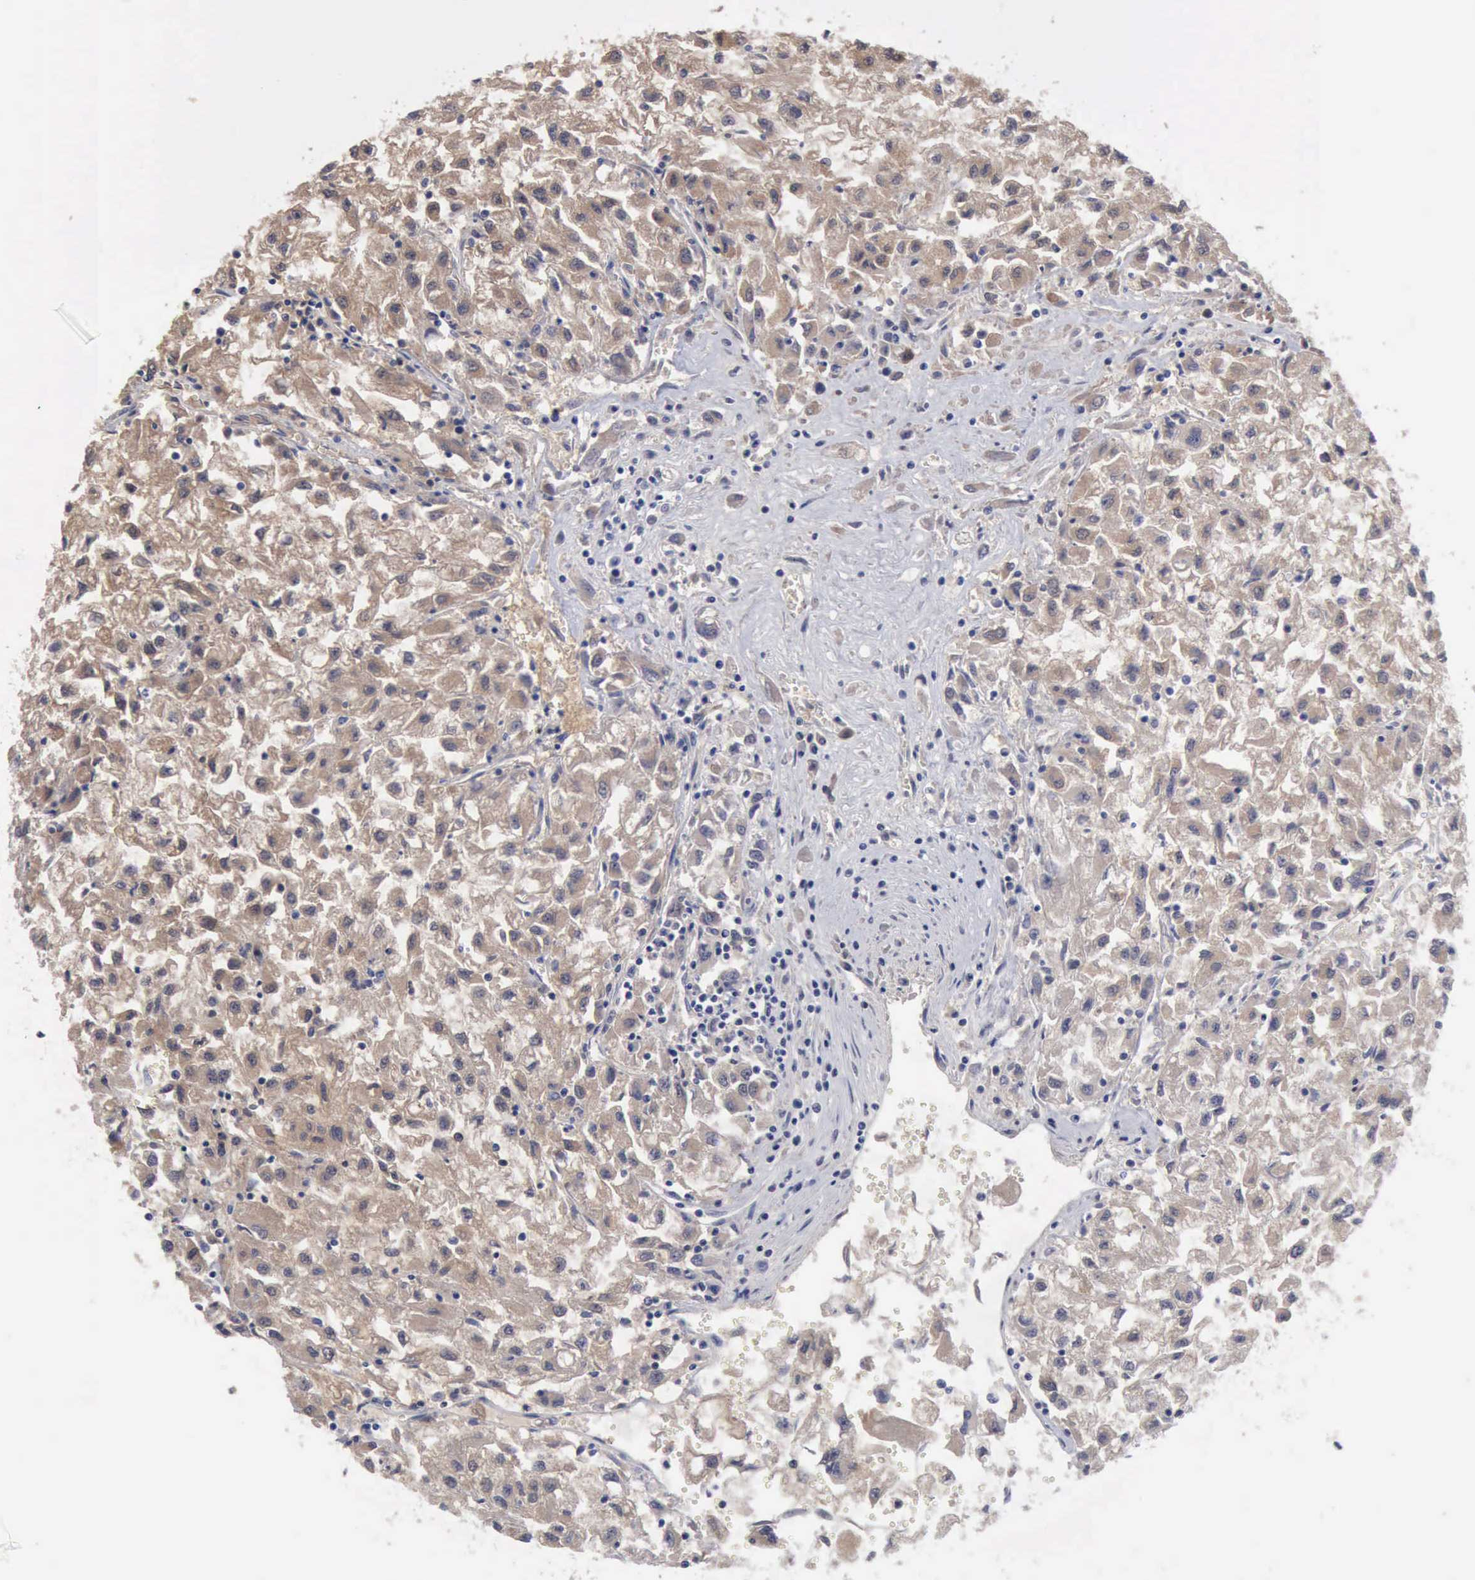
{"staining": {"intensity": "weak", "quantity": ">75%", "location": "cytoplasmic/membranous"}, "tissue": "renal cancer", "cell_type": "Tumor cells", "image_type": "cancer", "snomed": [{"axis": "morphology", "description": "Adenocarcinoma, NOS"}, {"axis": "topography", "description": "Kidney"}], "caption": "Adenocarcinoma (renal) stained with a protein marker exhibits weak staining in tumor cells.", "gene": "PTGR2", "patient": {"sex": "male", "age": 59}}